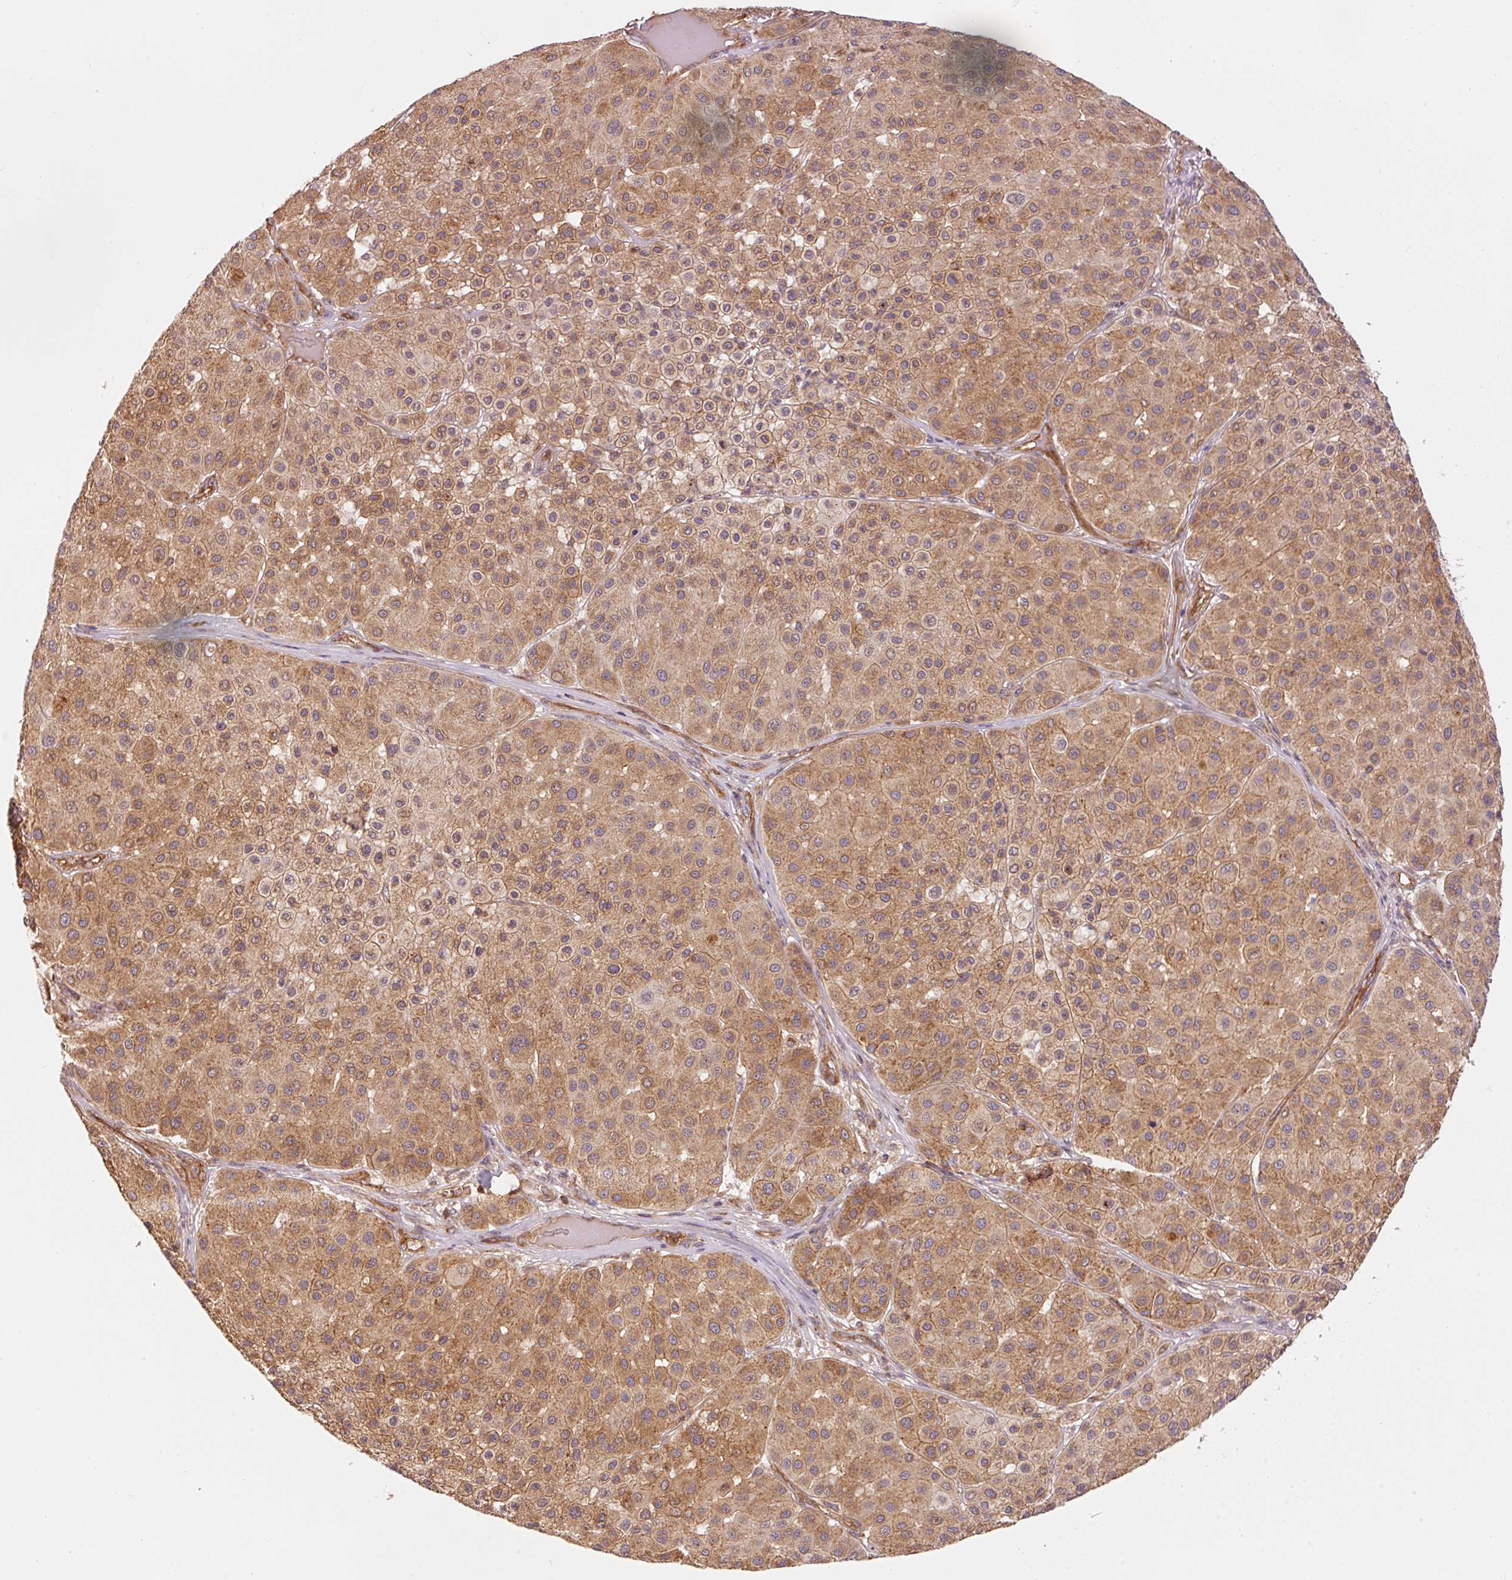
{"staining": {"intensity": "moderate", "quantity": ">75%", "location": "cytoplasmic/membranous"}, "tissue": "melanoma", "cell_type": "Tumor cells", "image_type": "cancer", "snomed": [{"axis": "morphology", "description": "Malignant melanoma, Metastatic site"}, {"axis": "topography", "description": "Smooth muscle"}], "caption": "Human malignant melanoma (metastatic site) stained with a protein marker displays moderate staining in tumor cells.", "gene": "ADCY4", "patient": {"sex": "male", "age": 41}}